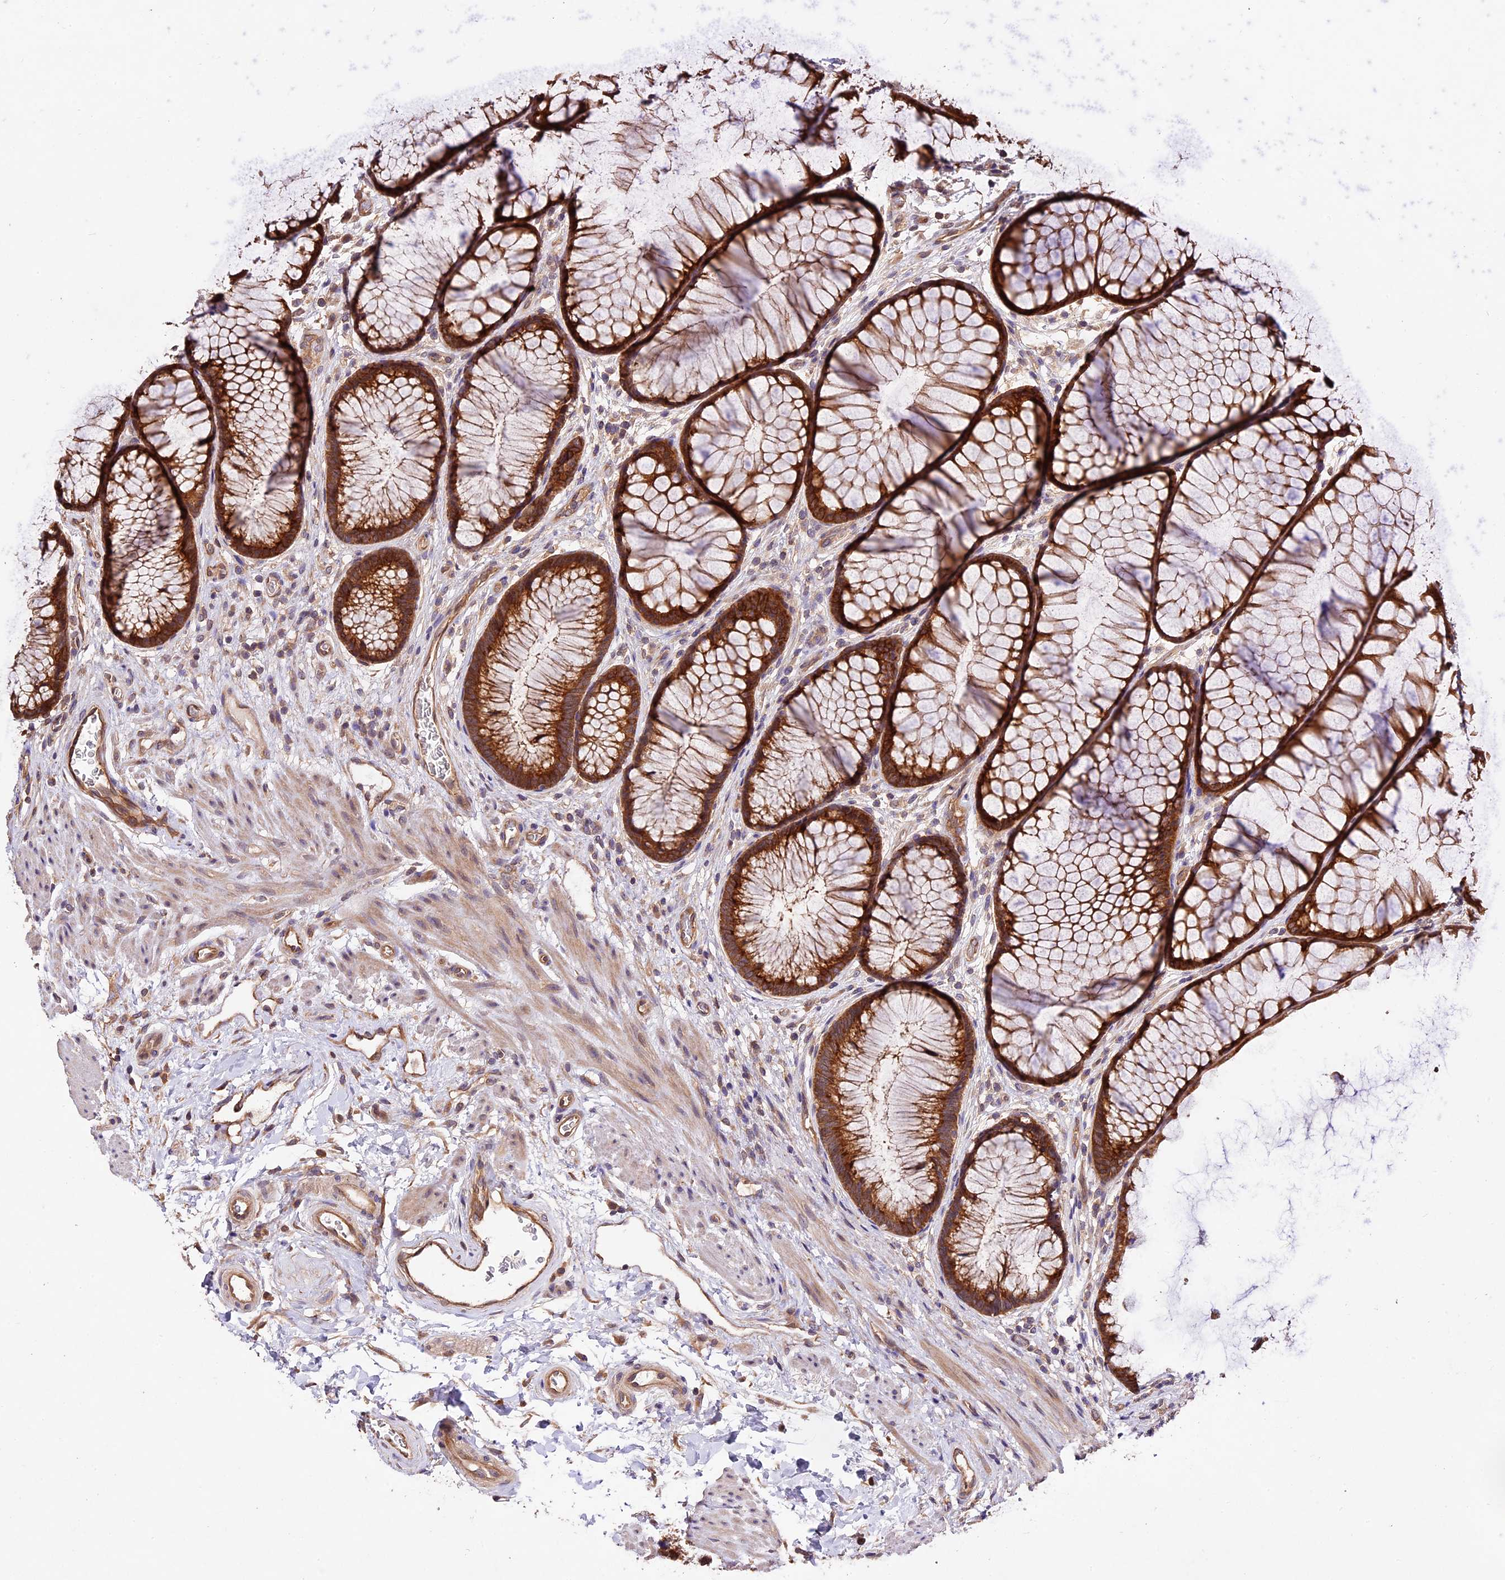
{"staining": {"intensity": "moderate", "quantity": ">75%", "location": "cytoplasmic/membranous"}, "tissue": "colon", "cell_type": "Endothelial cells", "image_type": "normal", "snomed": [{"axis": "morphology", "description": "Normal tissue, NOS"}, {"axis": "topography", "description": "Colon"}], "caption": "Colon stained with IHC shows moderate cytoplasmic/membranous expression in about >75% of endothelial cells.", "gene": "CES3", "patient": {"sex": "female", "age": 82}}